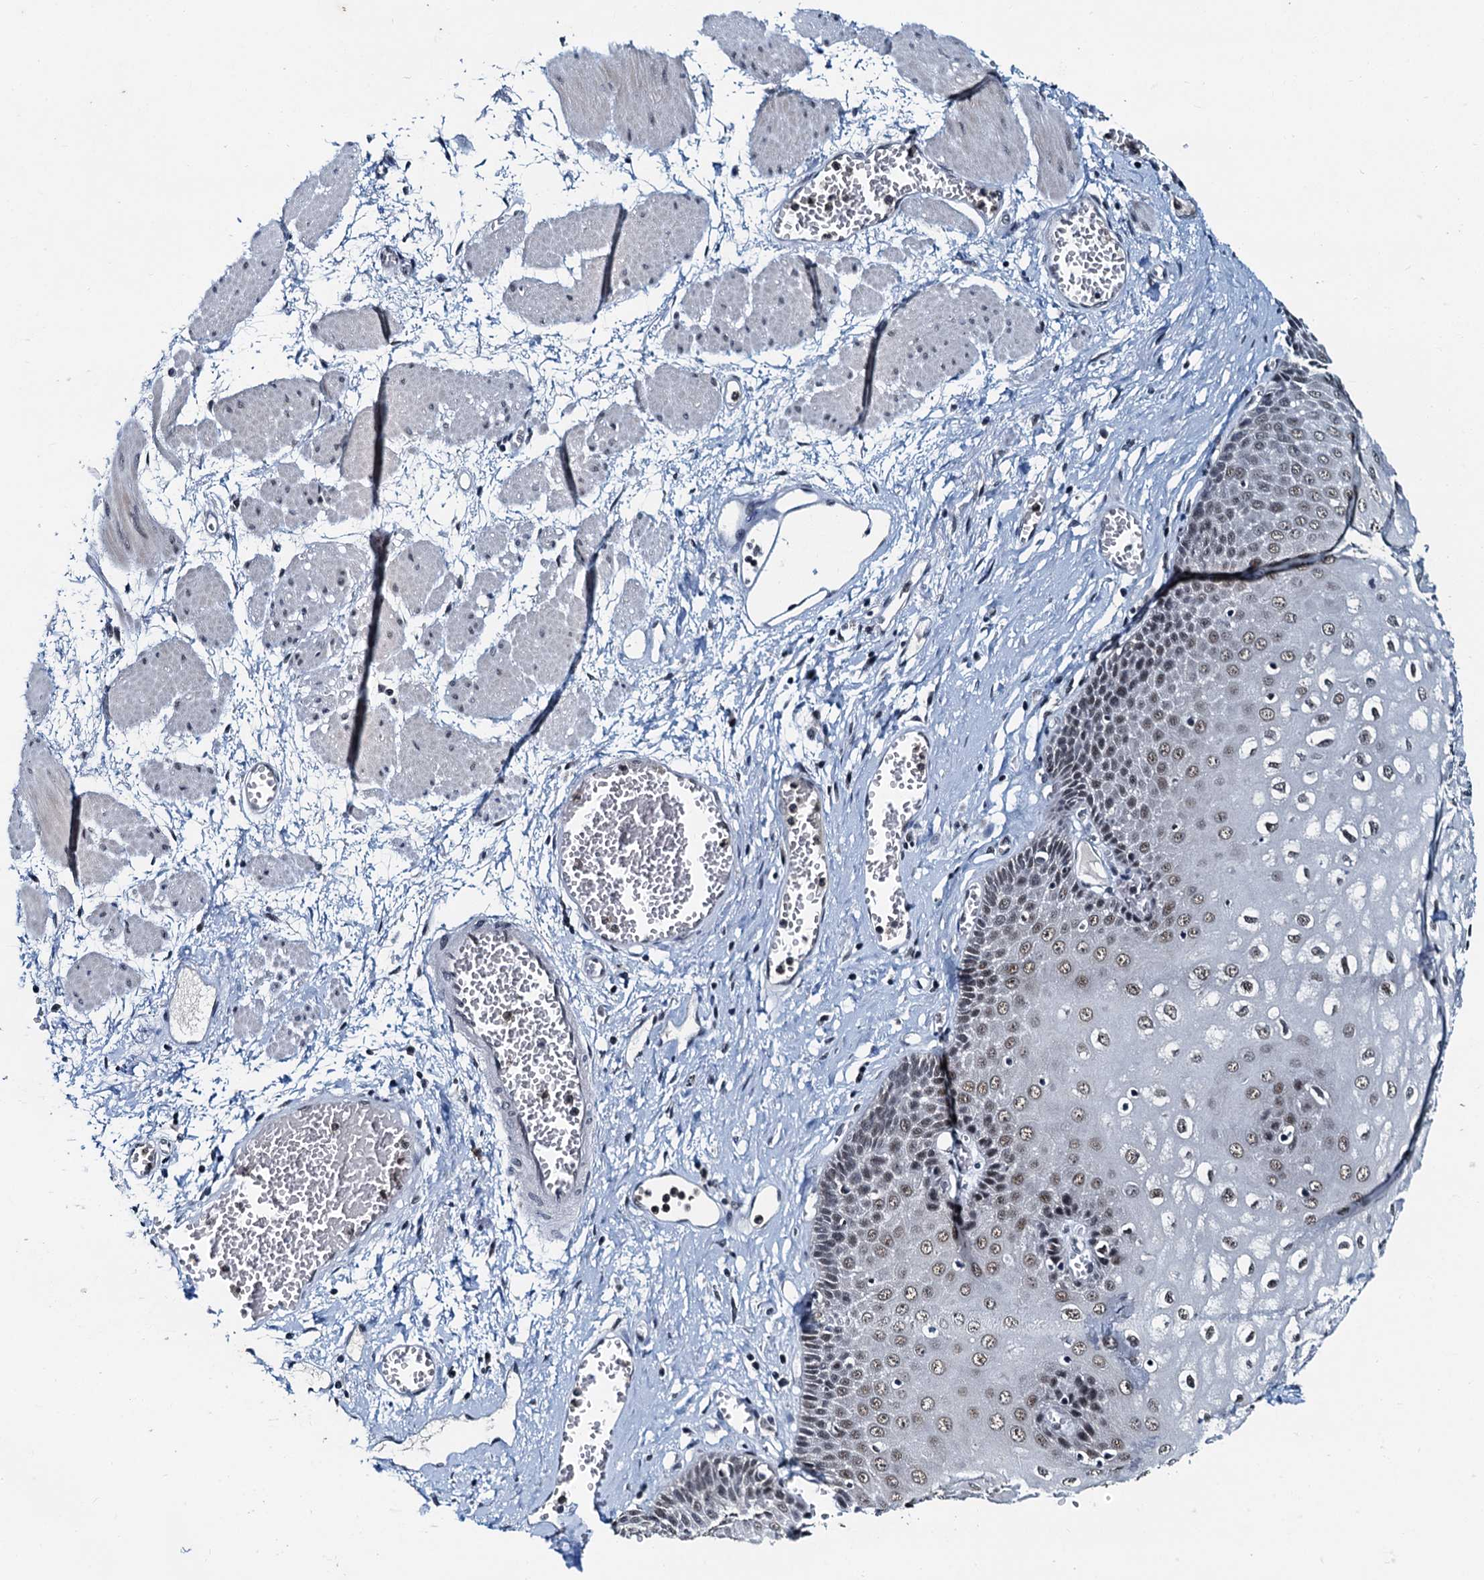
{"staining": {"intensity": "moderate", "quantity": ">75%", "location": "nuclear"}, "tissue": "esophagus", "cell_type": "Squamous epithelial cells", "image_type": "normal", "snomed": [{"axis": "morphology", "description": "Normal tissue, NOS"}, {"axis": "topography", "description": "Esophagus"}], "caption": "A photomicrograph showing moderate nuclear positivity in about >75% of squamous epithelial cells in normal esophagus, as visualized by brown immunohistochemical staining.", "gene": "SNRPD1", "patient": {"sex": "male", "age": 60}}